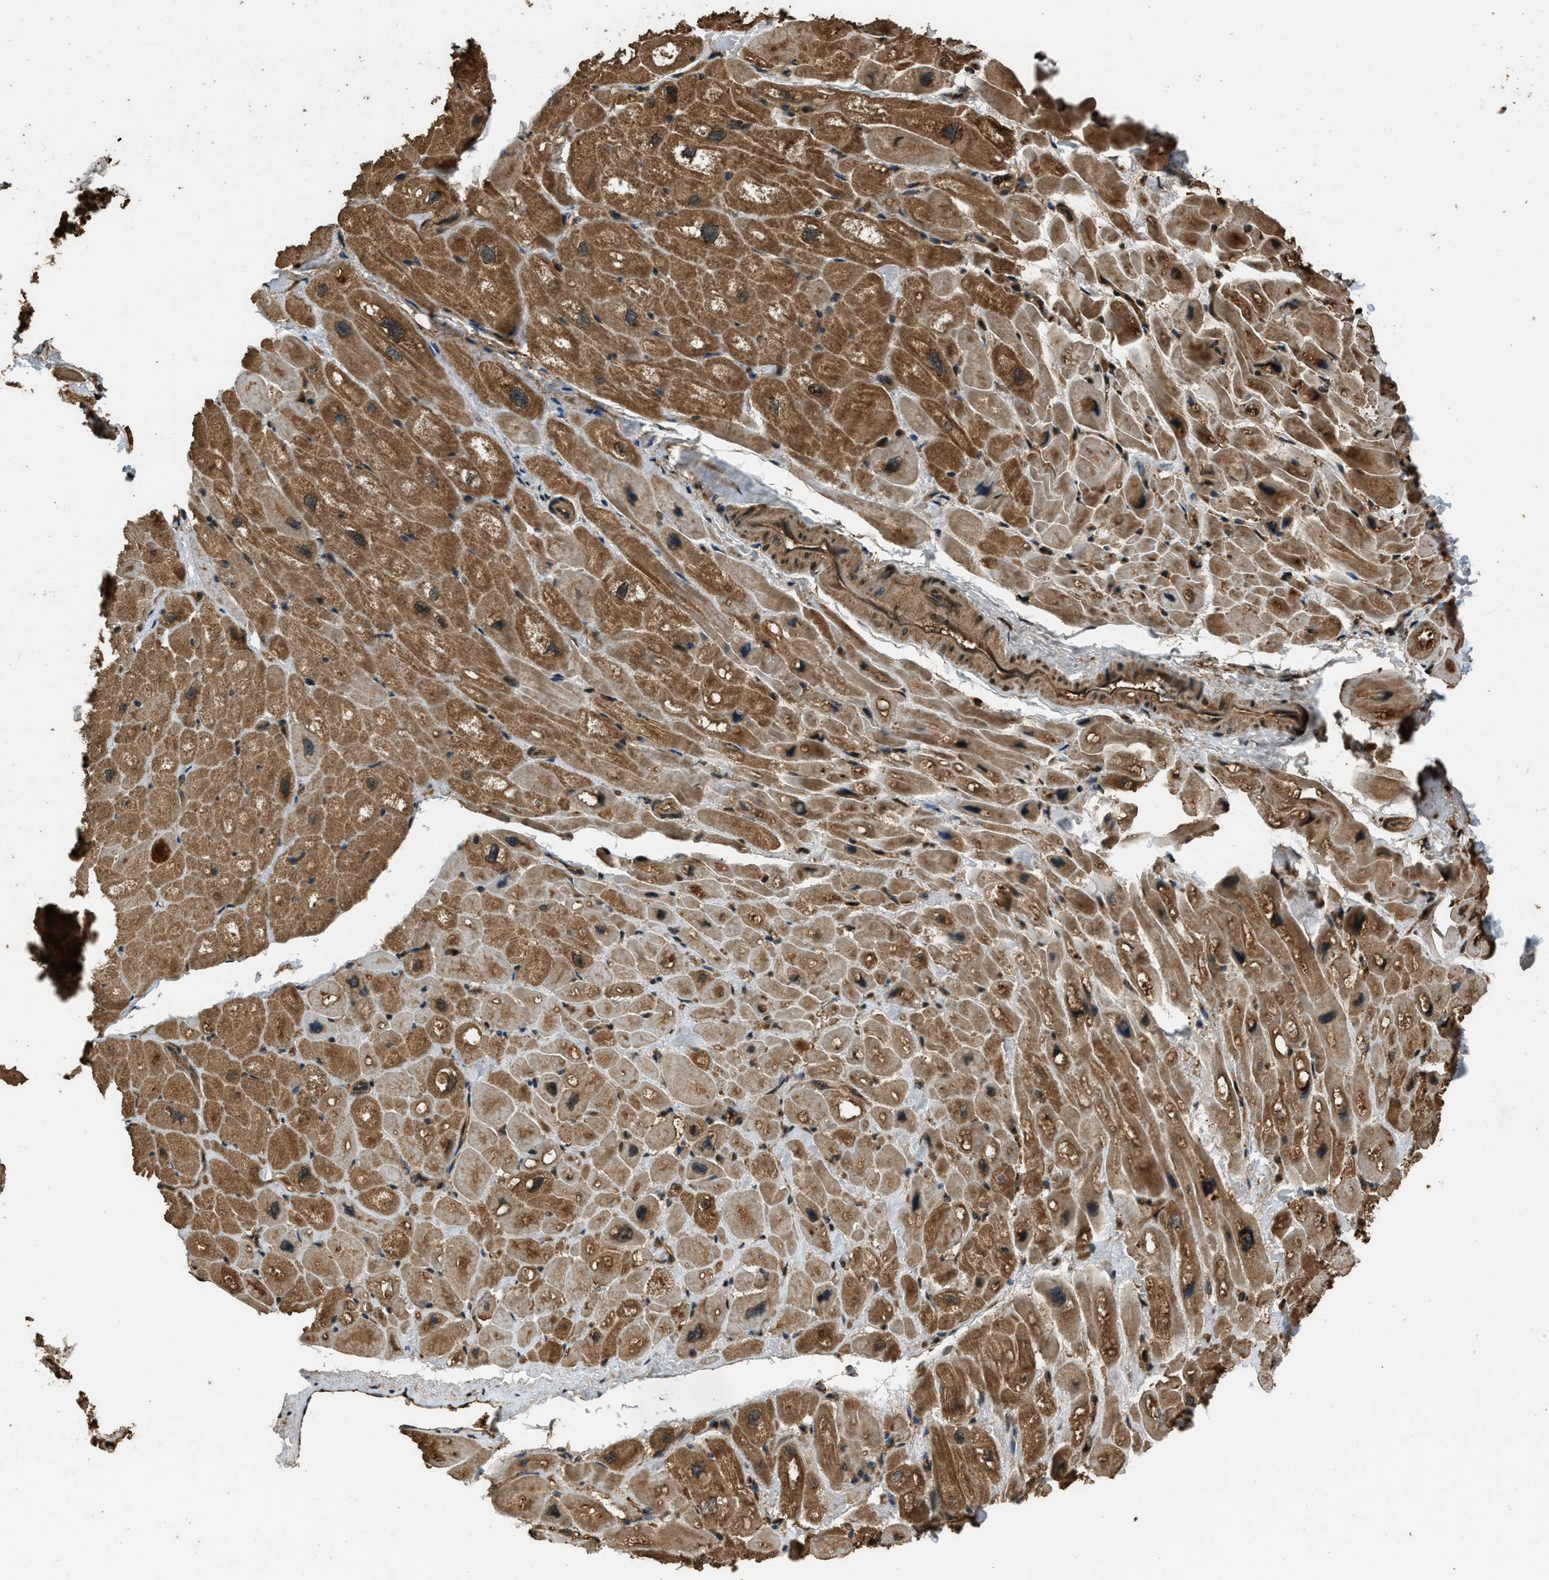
{"staining": {"intensity": "moderate", "quantity": ">75%", "location": "cytoplasmic/membranous"}, "tissue": "heart muscle", "cell_type": "Cardiomyocytes", "image_type": "normal", "snomed": [{"axis": "morphology", "description": "Normal tissue, NOS"}, {"axis": "topography", "description": "Heart"}], "caption": "This image displays IHC staining of benign heart muscle, with medium moderate cytoplasmic/membranous expression in about >75% of cardiomyocytes.", "gene": "RAP2A", "patient": {"sex": "male", "age": 49}}